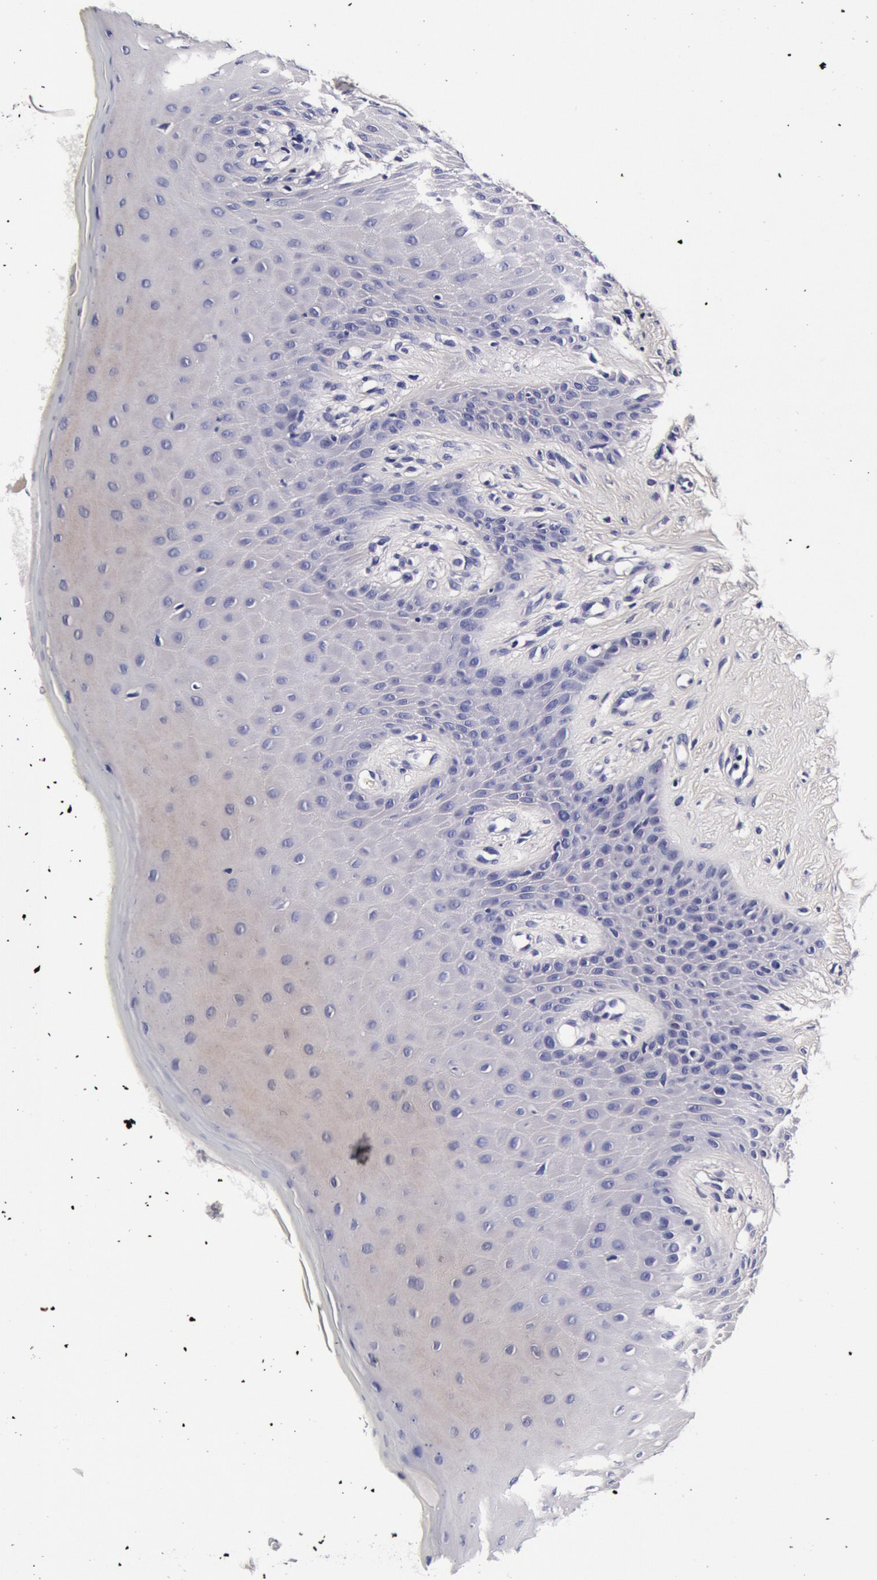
{"staining": {"intensity": "negative", "quantity": "none", "location": "none"}, "tissue": "oral mucosa", "cell_type": "Squamous epithelial cells", "image_type": "normal", "snomed": [{"axis": "morphology", "description": "Normal tissue, NOS"}, {"axis": "topography", "description": "Oral tissue"}], "caption": "Squamous epithelial cells are negative for brown protein staining in normal oral mucosa. (DAB immunohistochemistry visualized using brightfield microscopy, high magnification).", "gene": "CCDC22", "patient": {"sex": "male", "age": 69}}